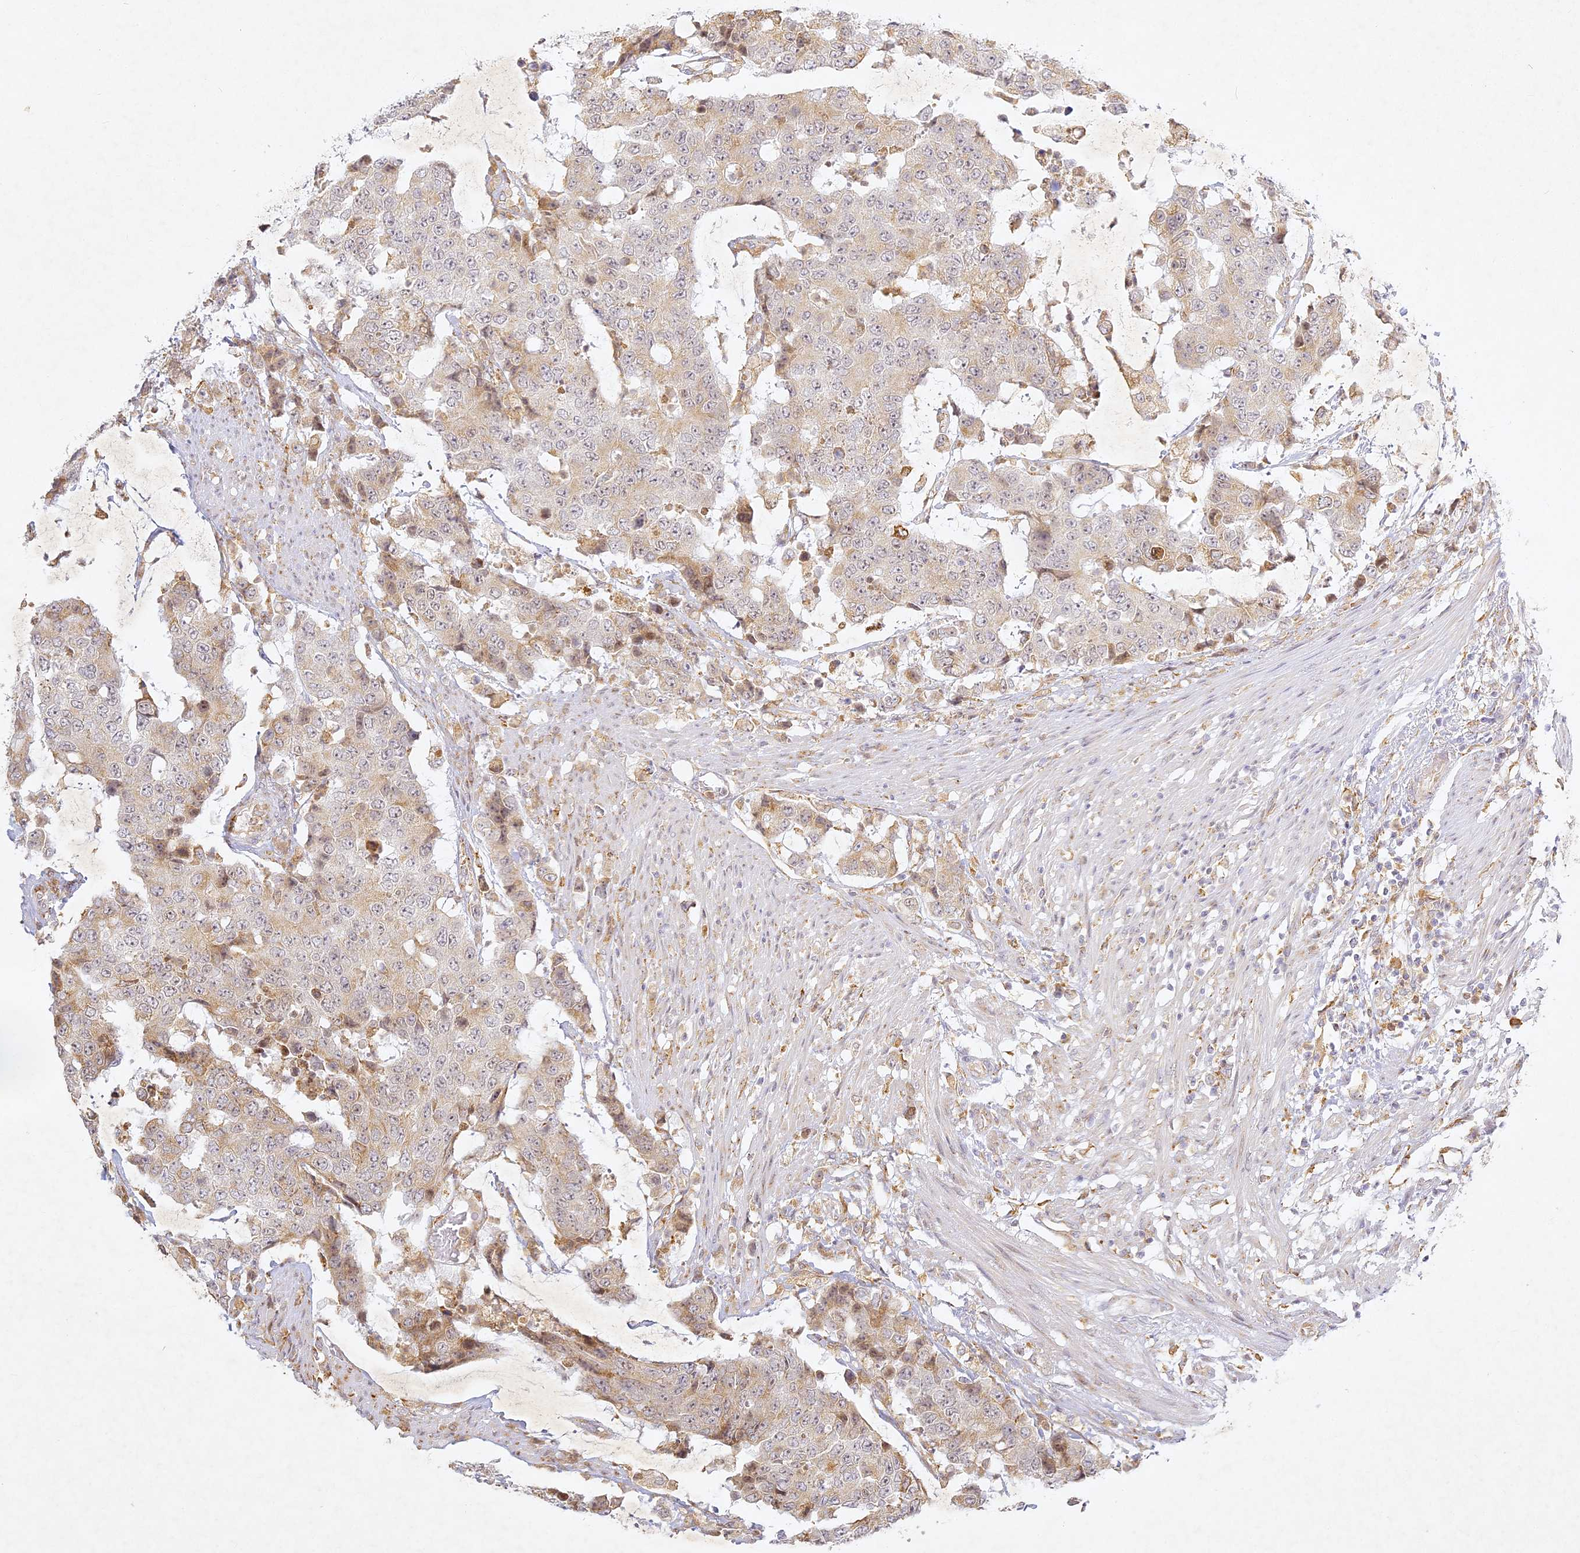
{"staining": {"intensity": "weak", "quantity": "25%-75%", "location": "cytoplasmic/membranous"}, "tissue": "colorectal cancer", "cell_type": "Tumor cells", "image_type": "cancer", "snomed": [{"axis": "morphology", "description": "Adenocarcinoma, NOS"}, {"axis": "topography", "description": "Colon"}], "caption": "Immunohistochemical staining of colorectal adenocarcinoma displays weak cytoplasmic/membranous protein positivity in approximately 25%-75% of tumor cells.", "gene": "SLC30A5", "patient": {"sex": "female", "age": 86}}